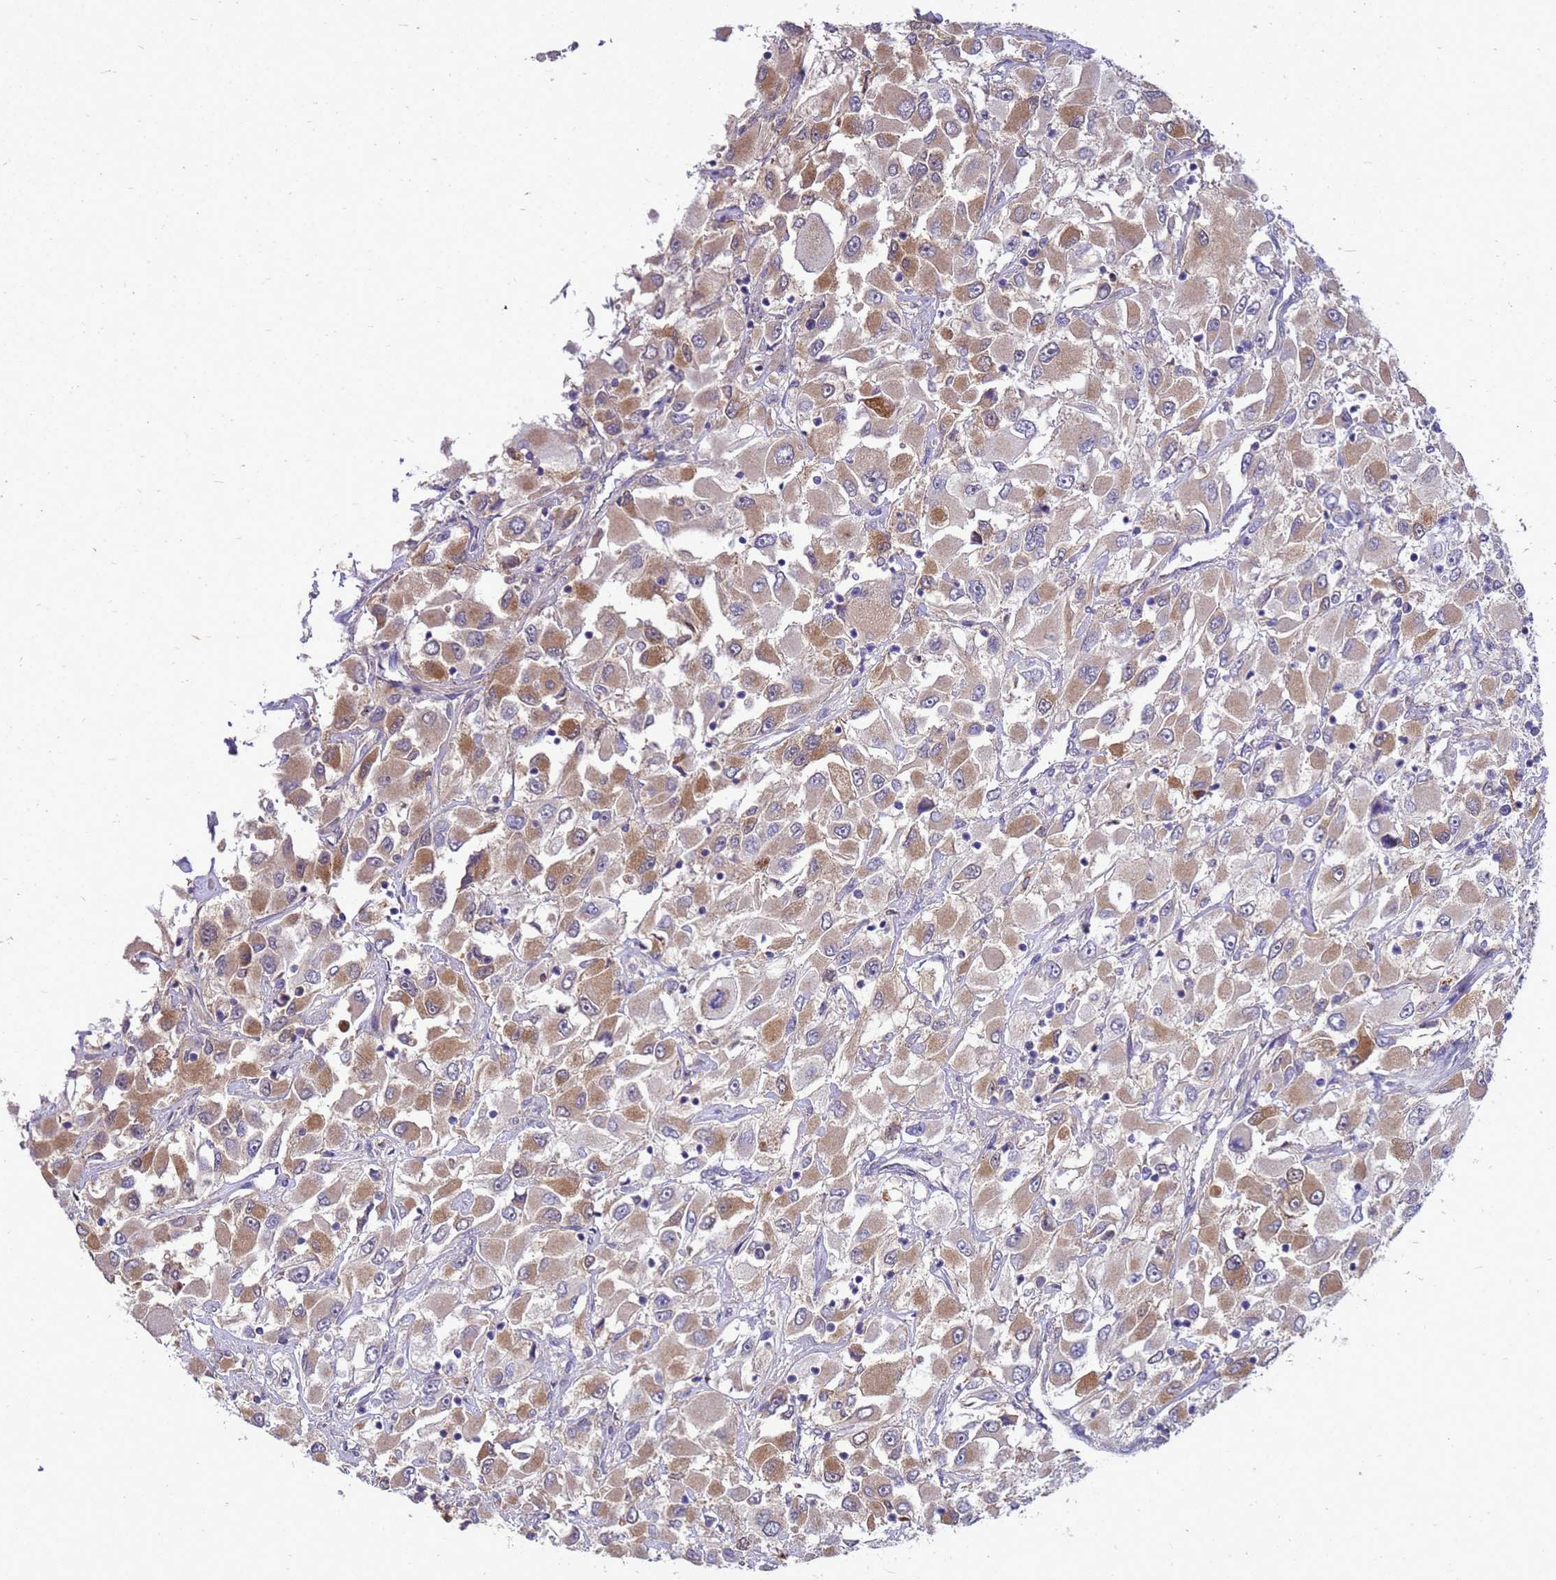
{"staining": {"intensity": "moderate", "quantity": "<25%", "location": "cytoplasmic/membranous"}, "tissue": "renal cancer", "cell_type": "Tumor cells", "image_type": "cancer", "snomed": [{"axis": "morphology", "description": "Adenocarcinoma, NOS"}, {"axis": "topography", "description": "Kidney"}], "caption": "A low amount of moderate cytoplasmic/membranous positivity is present in about <25% of tumor cells in renal cancer (adenocarcinoma) tissue.", "gene": "EIF4EBP3", "patient": {"sex": "female", "age": 52}}